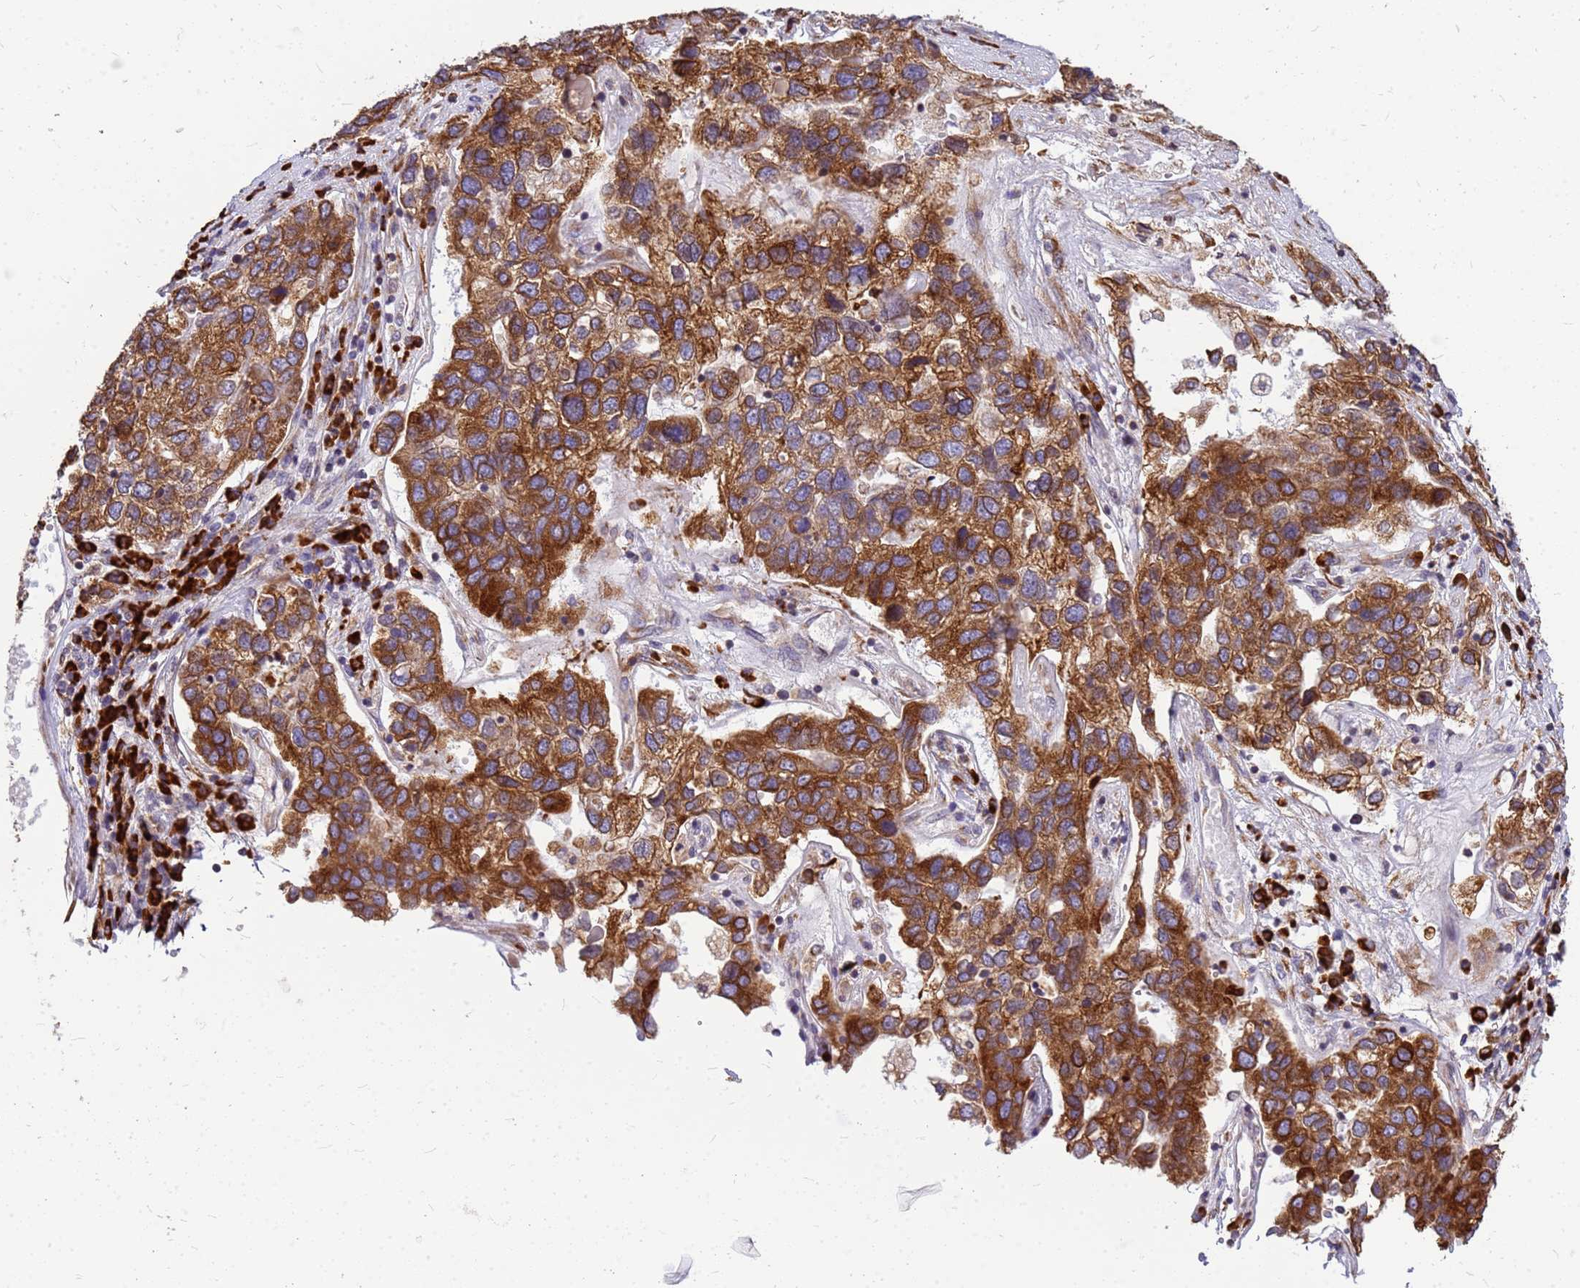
{"staining": {"intensity": "strong", "quantity": ">75%", "location": "cytoplasmic/membranous"}, "tissue": "pancreatic cancer", "cell_type": "Tumor cells", "image_type": "cancer", "snomed": [{"axis": "morphology", "description": "Adenocarcinoma, NOS"}, {"axis": "topography", "description": "Pancreas"}], "caption": "Pancreatic cancer tissue displays strong cytoplasmic/membranous staining in about >75% of tumor cells Using DAB (3,3'-diaminobenzidine) (brown) and hematoxylin (blue) stains, captured at high magnification using brightfield microscopy.", "gene": "SSR4", "patient": {"sex": "female", "age": 61}}